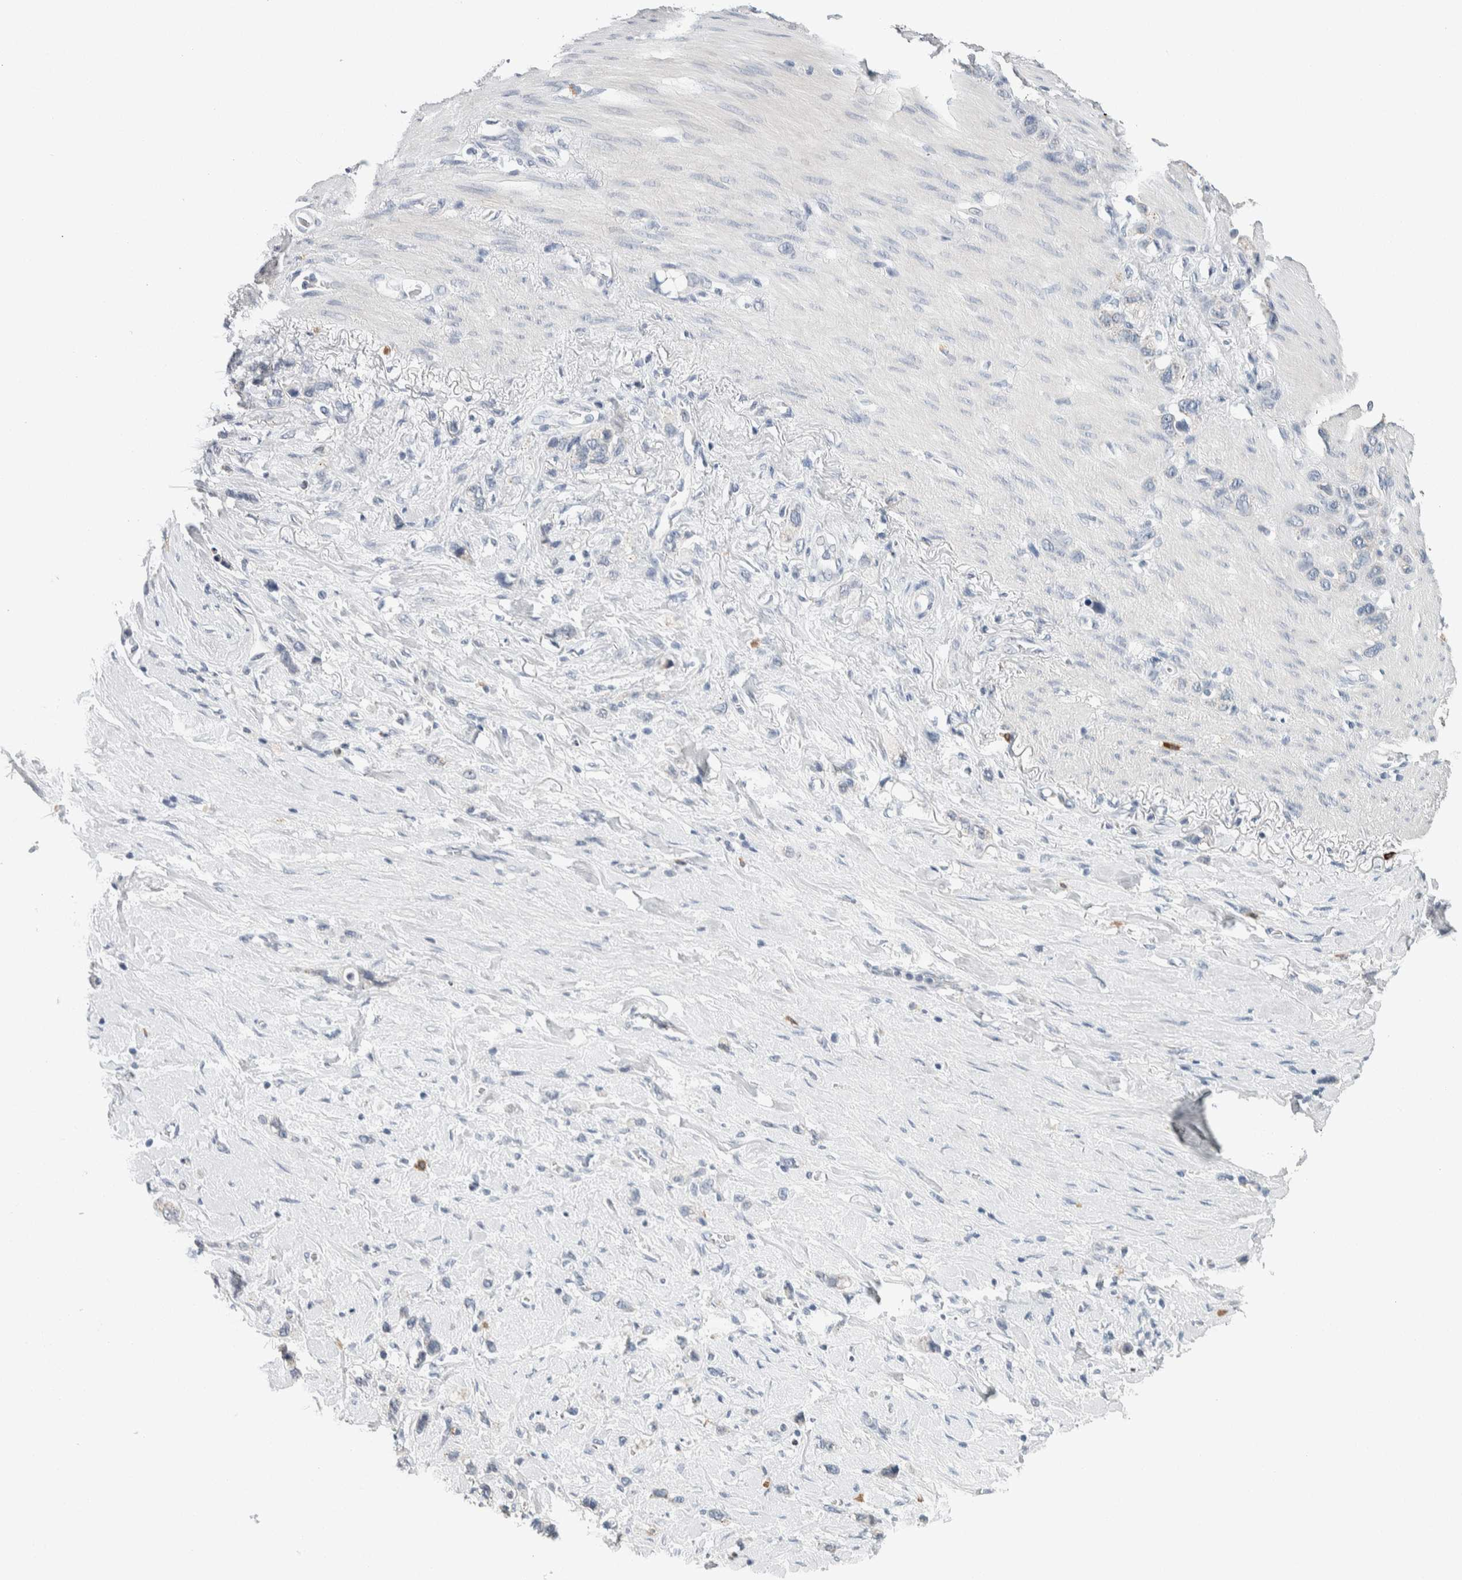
{"staining": {"intensity": "negative", "quantity": "none", "location": "none"}, "tissue": "stomach cancer", "cell_type": "Tumor cells", "image_type": "cancer", "snomed": [{"axis": "morphology", "description": "Normal tissue, NOS"}, {"axis": "morphology", "description": "Adenocarcinoma, NOS"}, {"axis": "morphology", "description": "Adenocarcinoma, High grade"}, {"axis": "topography", "description": "Stomach, upper"}, {"axis": "topography", "description": "Stomach"}], "caption": "High power microscopy histopathology image of an immunohistochemistry (IHC) micrograph of stomach adenocarcinoma, revealing no significant positivity in tumor cells.", "gene": "SCN2A", "patient": {"sex": "female", "age": 65}}